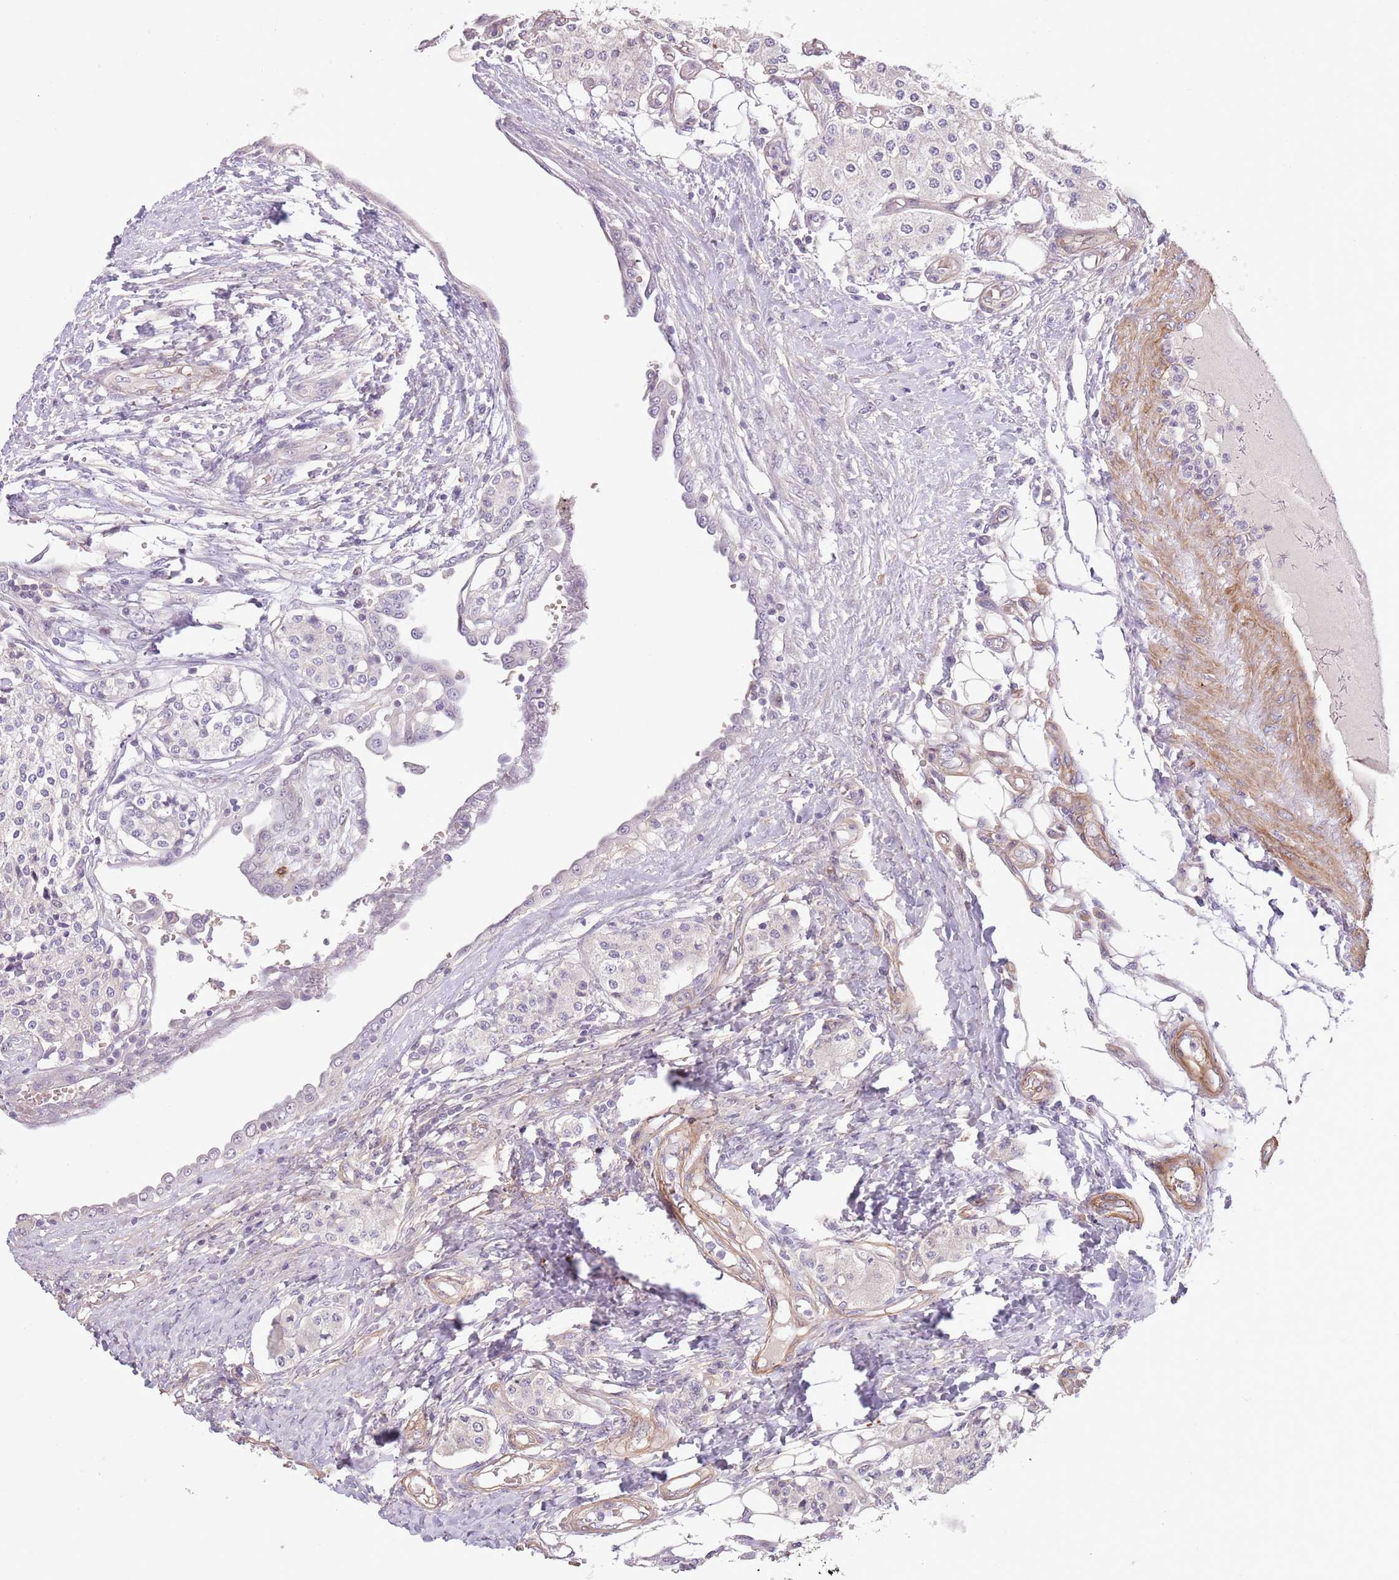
{"staining": {"intensity": "negative", "quantity": "none", "location": "none"}, "tissue": "carcinoid", "cell_type": "Tumor cells", "image_type": "cancer", "snomed": [{"axis": "morphology", "description": "Carcinoid, malignant, NOS"}, {"axis": "topography", "description": "Colon"}], "caption": "Tumor cells show no significant expression in malignant carcinoid.", "gene": "TINAGL1", "patient": {"sex": "female", "age": 52}}